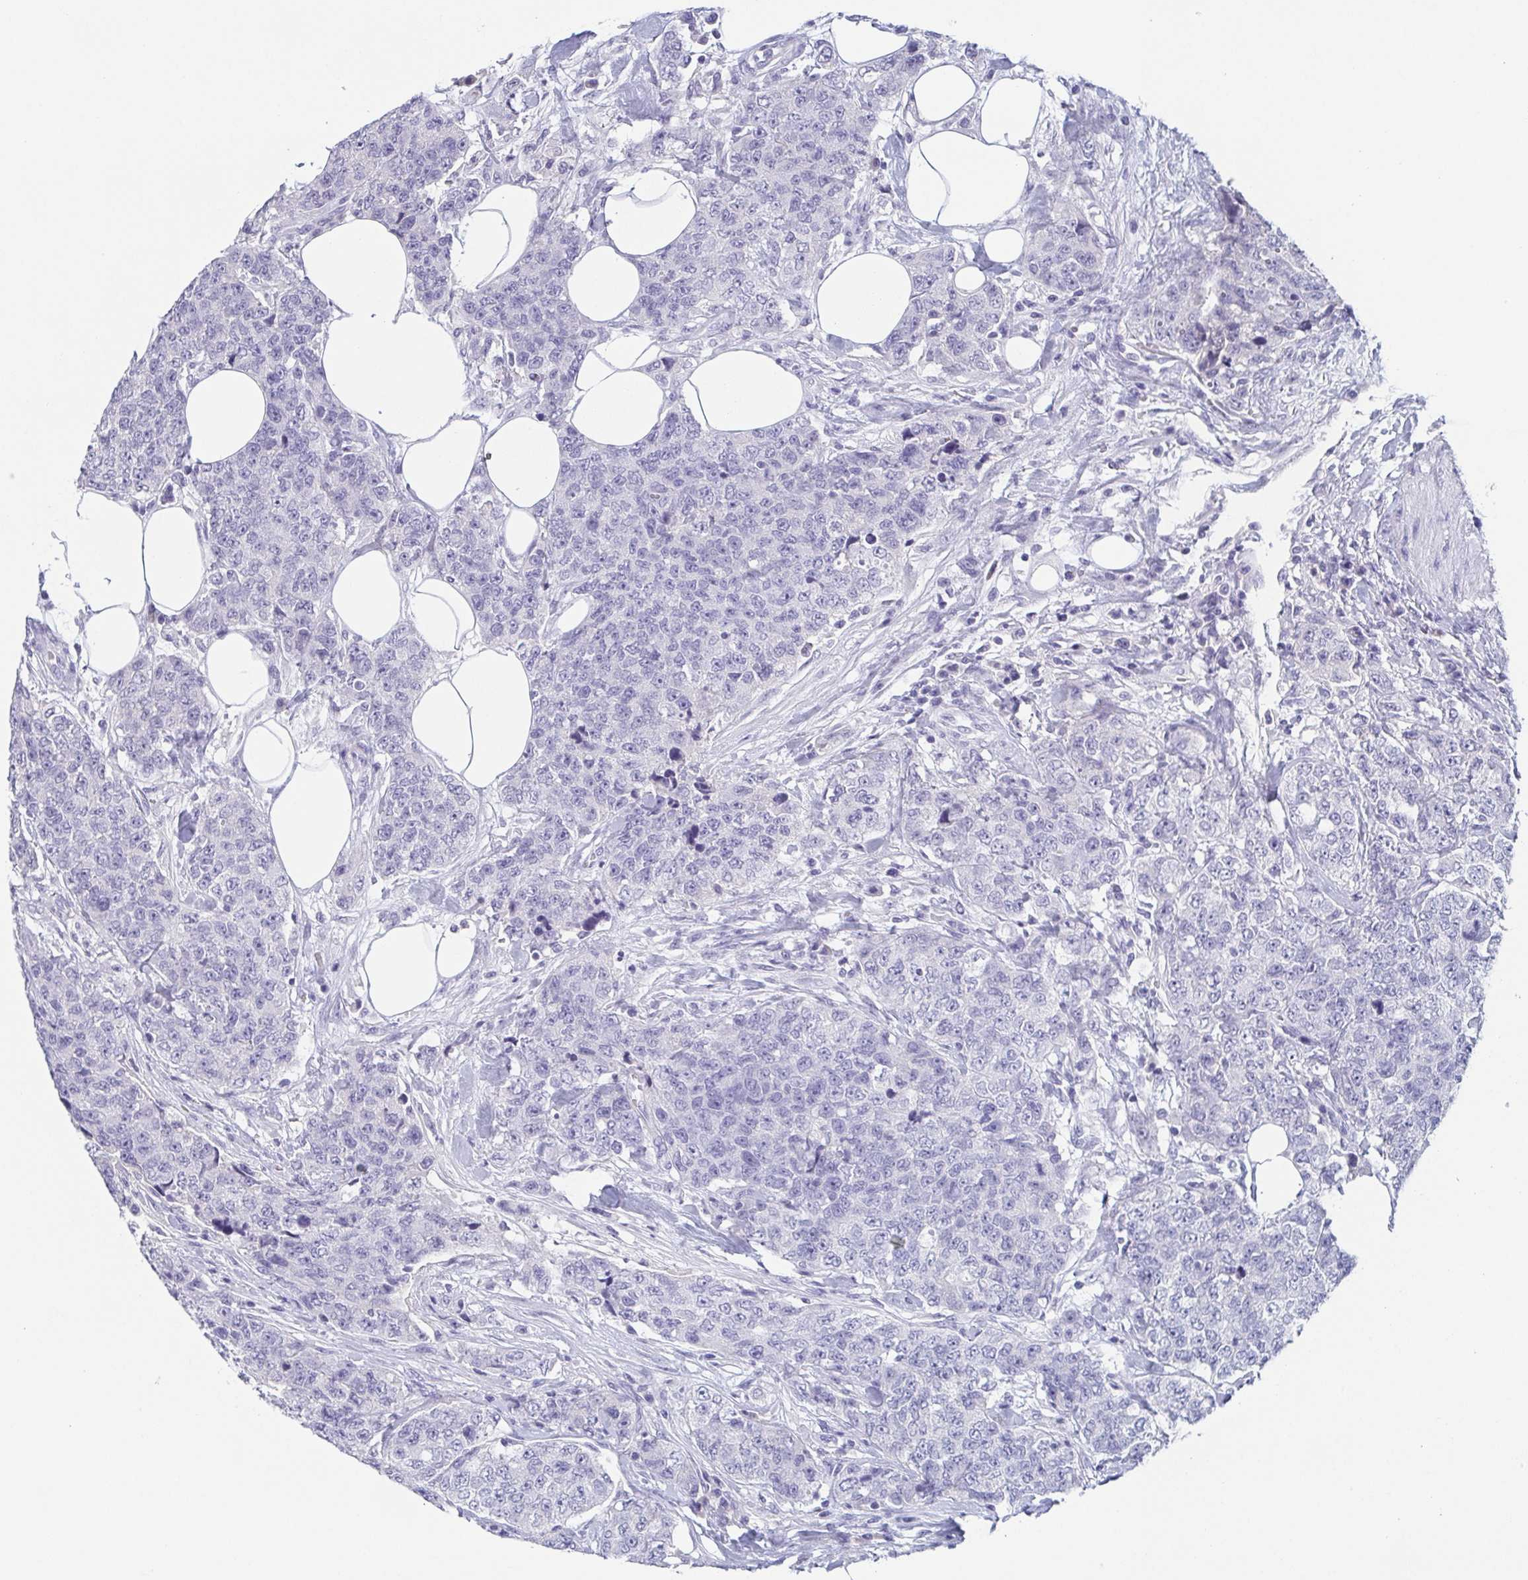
{"staining": {"intensity": "negative", "quantity": "none", "location": "none"}, "tissue": "urothelial cancer", "cell_type": "Tumor cells", "image_type": "cancer", "snomed": [{"axis": "morphology", "description": "Urothelial carcinoma, High grade"}, {"axis": "topography", "description": "Urinary bladder"}], "caption": "Protein analysis of urothelial cancer reveals no significant staining in tumor cells.", "gene": "ITLN1", "patient": {"sex": "female", "age": 78}}